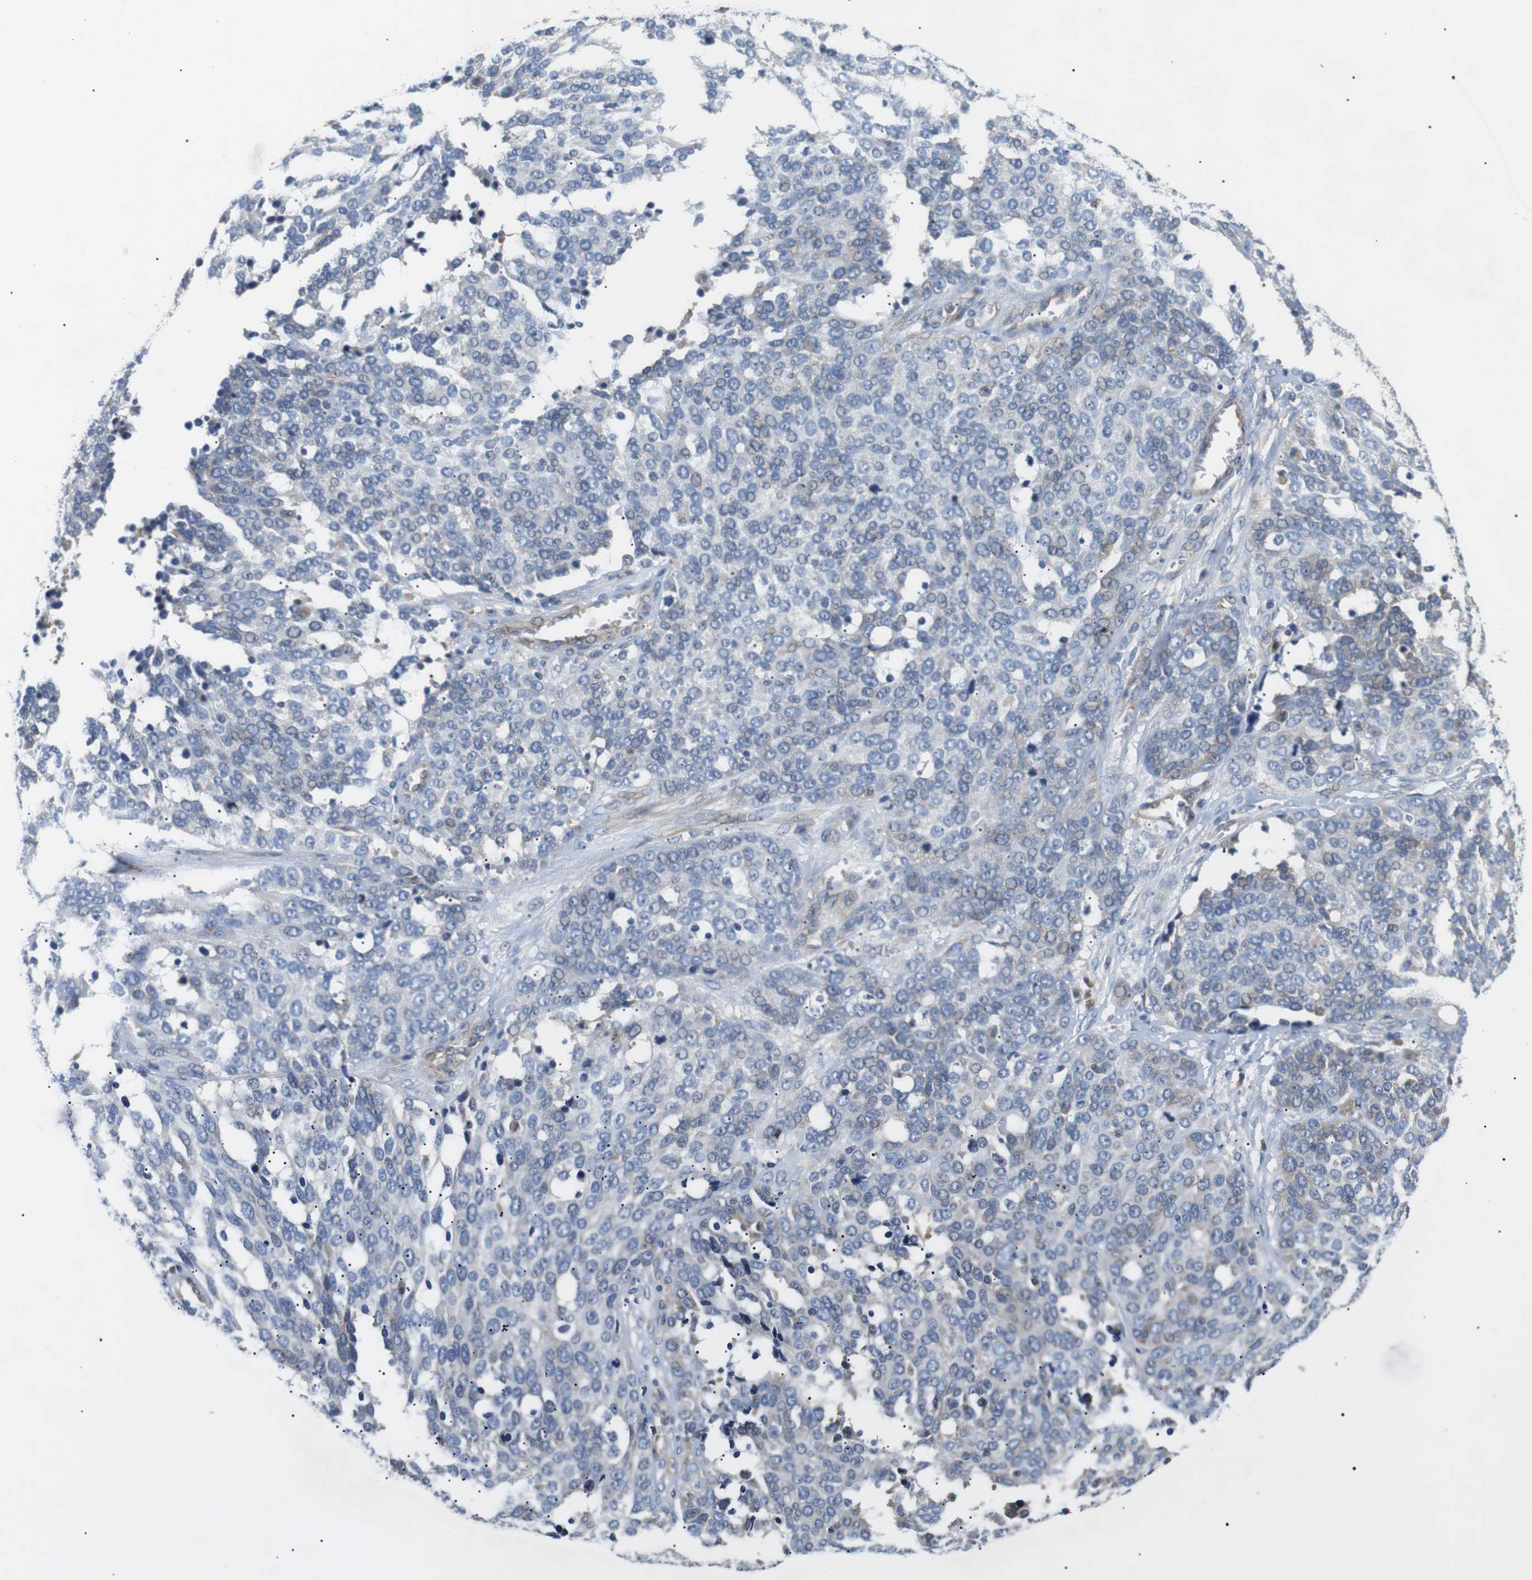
{"staining": {"intensity": "negative", "quantity": "none", "location": "none"}, "tissue": "ovarian cancer", "cell_type": "Tumor cells", "image_type": "cancer", "snomed": [{"axis": "morphology", "description": "Cystadenocarcinoma, serous, NOS"}, {"axis": "topography", "description": "Ovary"}], "caption": "This is an immunohistochemistry (IHC) histopathology image of ovarian cancer (serous cystadenocarcinoma). There is no positivity in tumor cells.", "gene": "DIPK1A", "patient": {"sex": "female", "age": 44}}